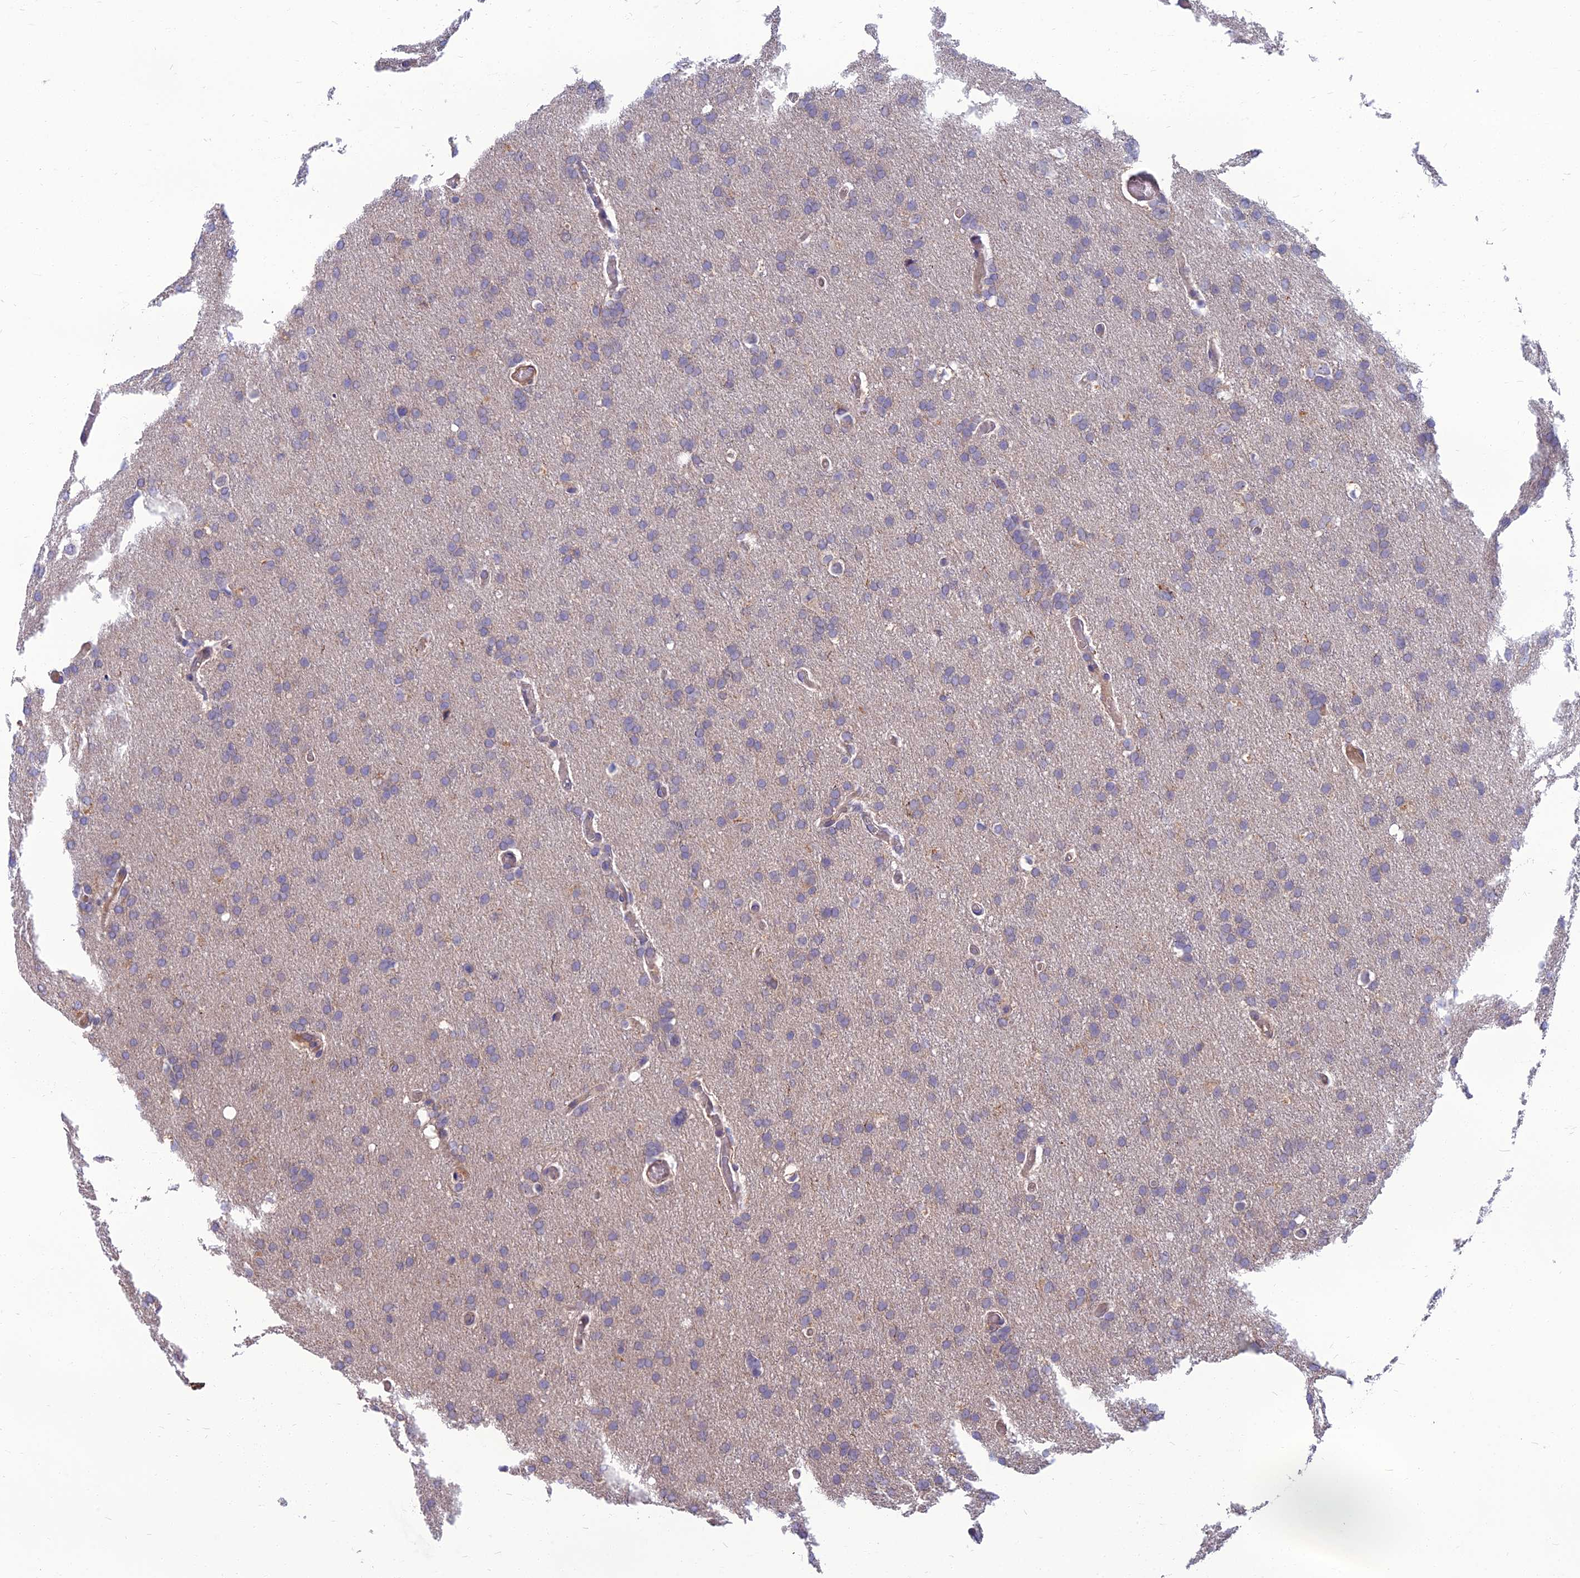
{"staining": {"intensity": "negative", "quantity": "none", "location": "none"}, "tissue": "glioma", "cell_type": "Tumor cells", "image_type": "cancer", "snomed": [{"axis": "morphology", "description": "Glioma, malignant, High grade"}, {"axis": "topography", "description": "Cerebral cortex"}], "caption": "Tumor cells are negative for brown protein staining in malignant glioma (high-grade).", "gene": "WDR24", "patient": {"sex": "female", "age": 36}}